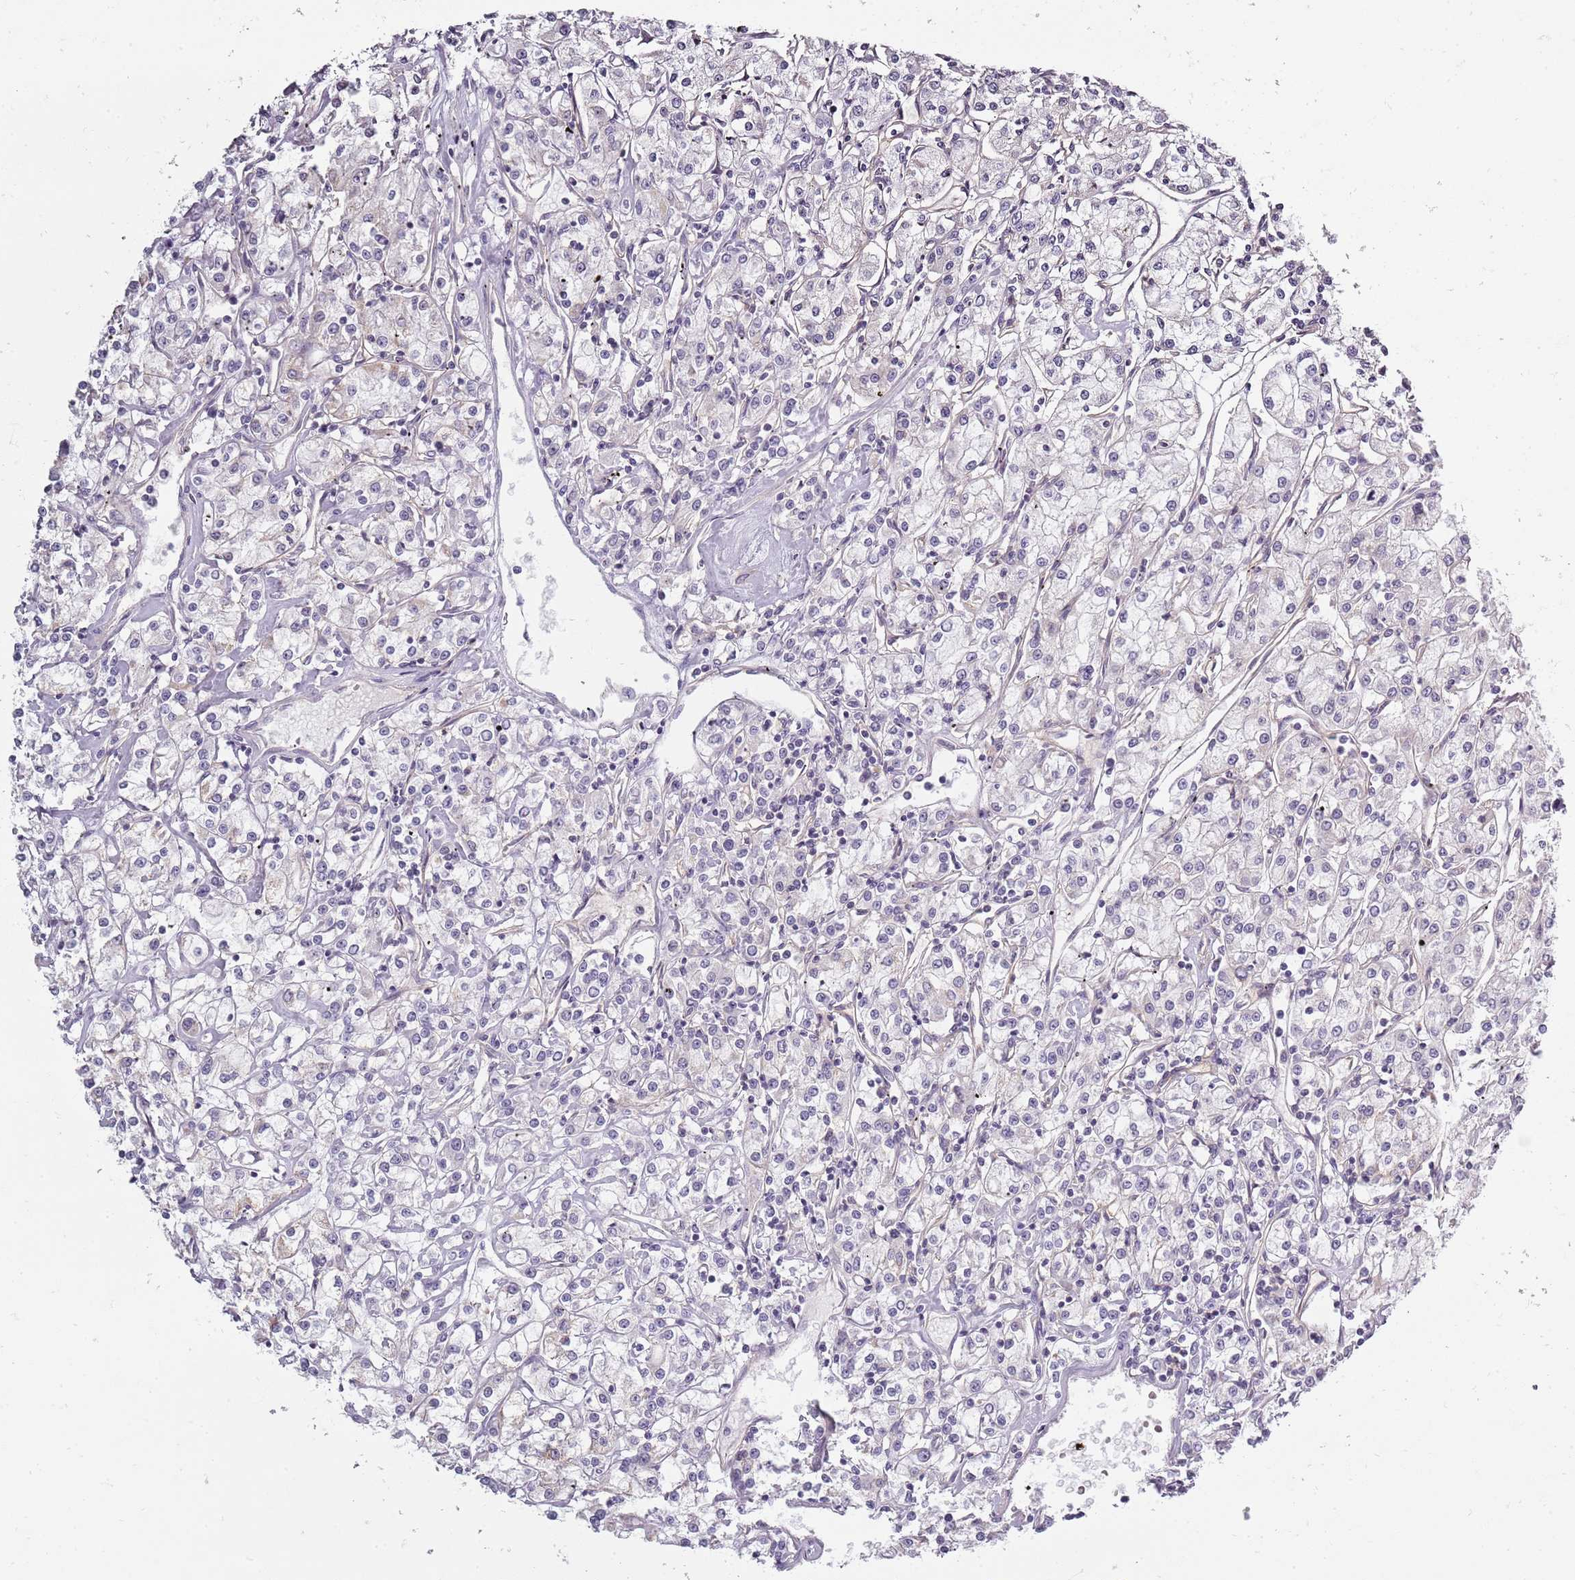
{"staining": {"intensity": "negative", "quantity": "none", "location": "none"}, "tissue": "renal cancer", "cell_type": "Tumor cells", "image_type": "cancer", "snomed": [{"axis": "morphology", "description": "Adenocarcinoma, NOS"}, {"axis": "topography", "description": "Kidney"}], "caption": "This is an immunohistochemistry photomicrograph of human adenocarcinoma (renal). There is no positivity in tumor cells.", "gene": "SYNGR3", "patient": {"sex": "female", "age": 59}}